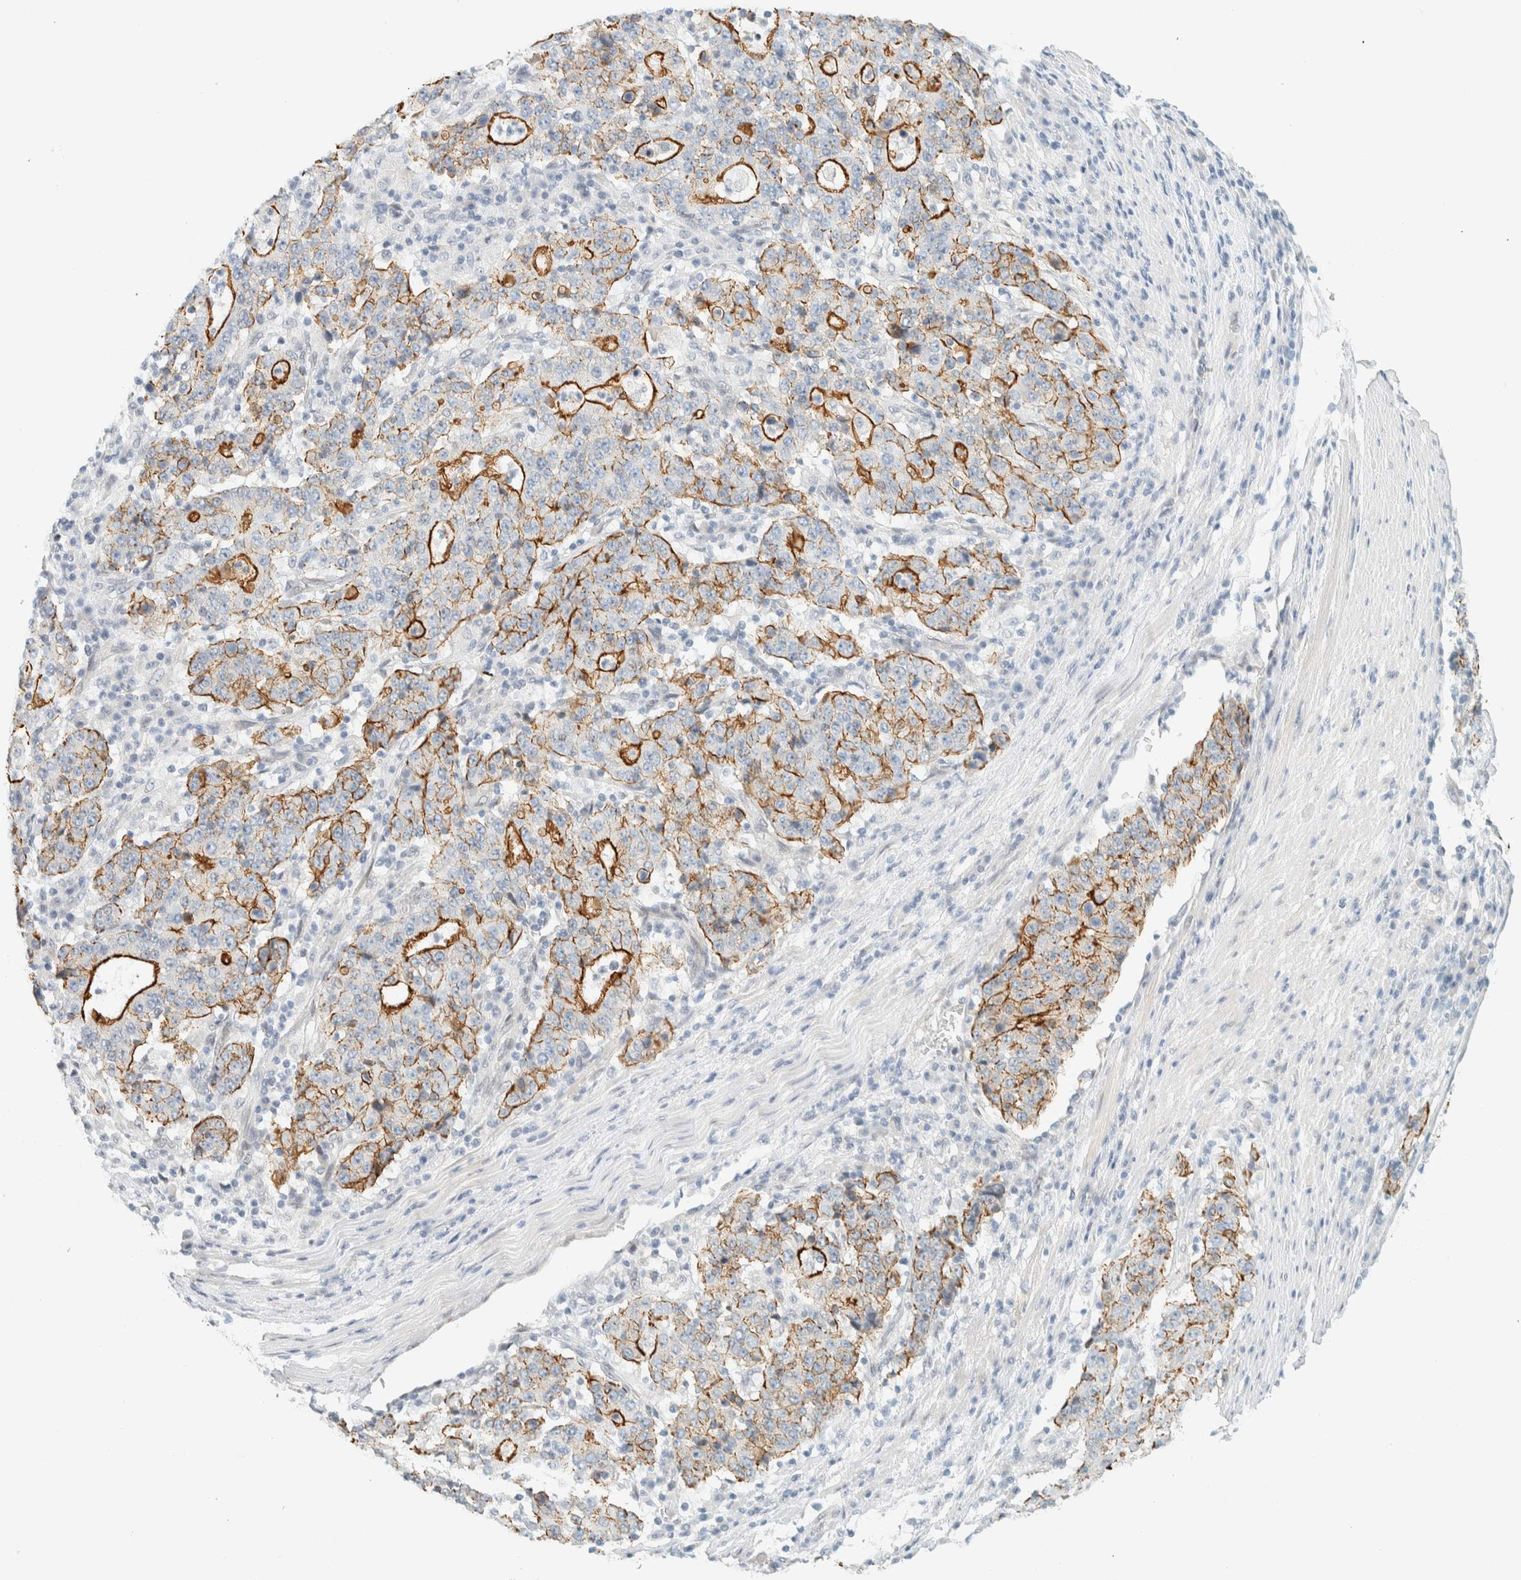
{"staining": {"intensity": "moderate", "quantity": "25%-75%", "location": "cytoplasmic/membranous"}, "tissue": "stomach cancer", "cell_type": "Tumor cells", "image_type": "cancer", "snomed": [{"axis": "morphology", "description": "Adenocarcinoma, NOS"}, {"axis": "topography", "description": "Stomach"}], "caption": "This micrograph reveals immunohistochemistry (IHC) staining of human stomach adenocarcinoma, with medium moderate cytoplasmic/membranous staining in about 25%-75% of tumor cells.", "gene": "C1QTNF12", "patient": {"sex": "male", "age": 59}}